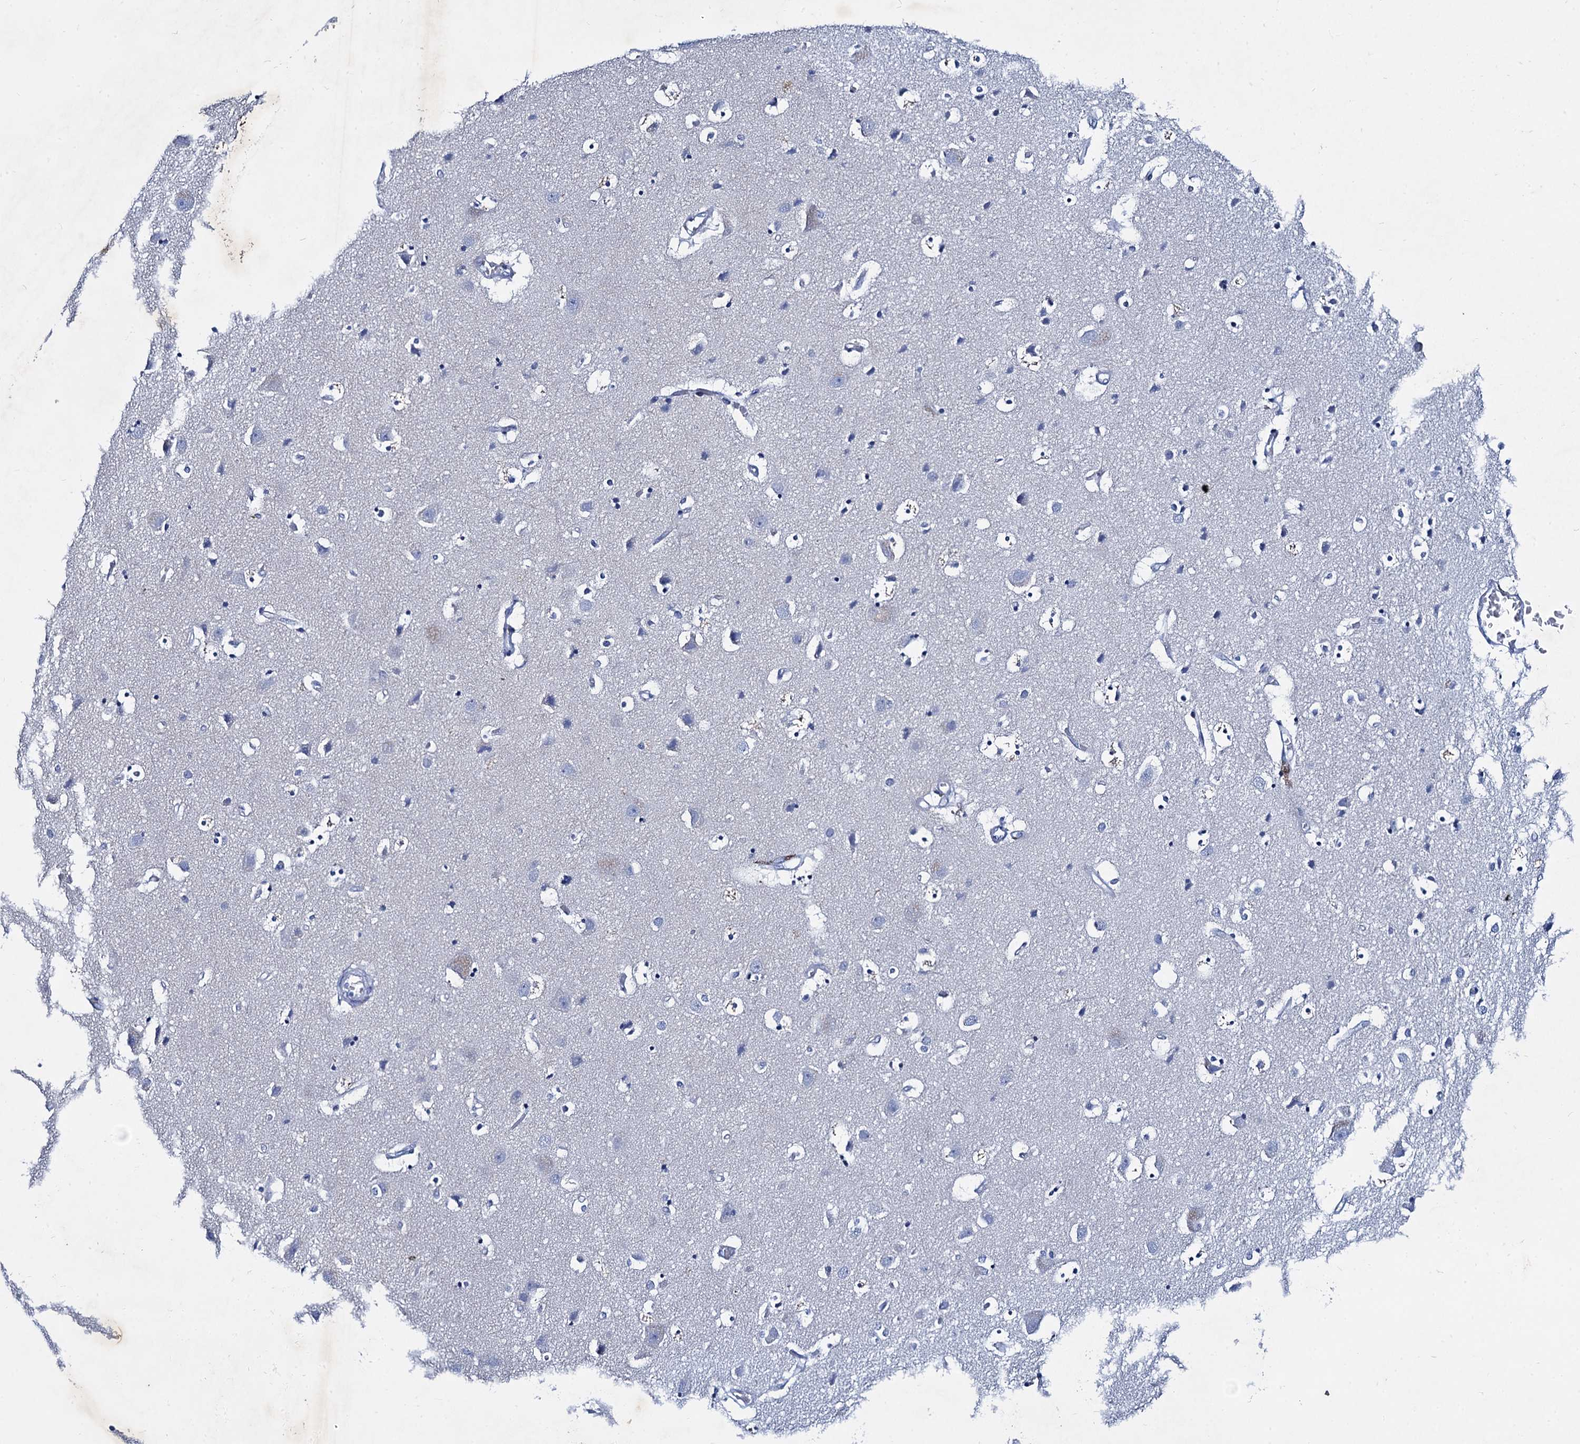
{"staining": {"intensity": "negative", "quantity": "none", "location": "none"}, "tissue": "cerebral cortex", "cell_type": "Endothelial cells", "image_type": "normal", "snomed": [{"axis": "morphology", "description": "Normal tissue, NOS"}, {"axis": "topography", "description": "Cerebral cortex"}], "caption": "Immunohistochemistry (IHC) micrograph of unremarkable human cerebral cortex stained for a protein (brown), which demonstrates no positivity in endothelial cells. The staining was performed using DAB (3,3'-diaminobenzidine) to visualize the protein expression in brown, while the nuclei were stained in blue with hematoxylin (Magnification: 20x).", "gene": "TMEM72", "patient": {"sex": "male", "age": 54}}